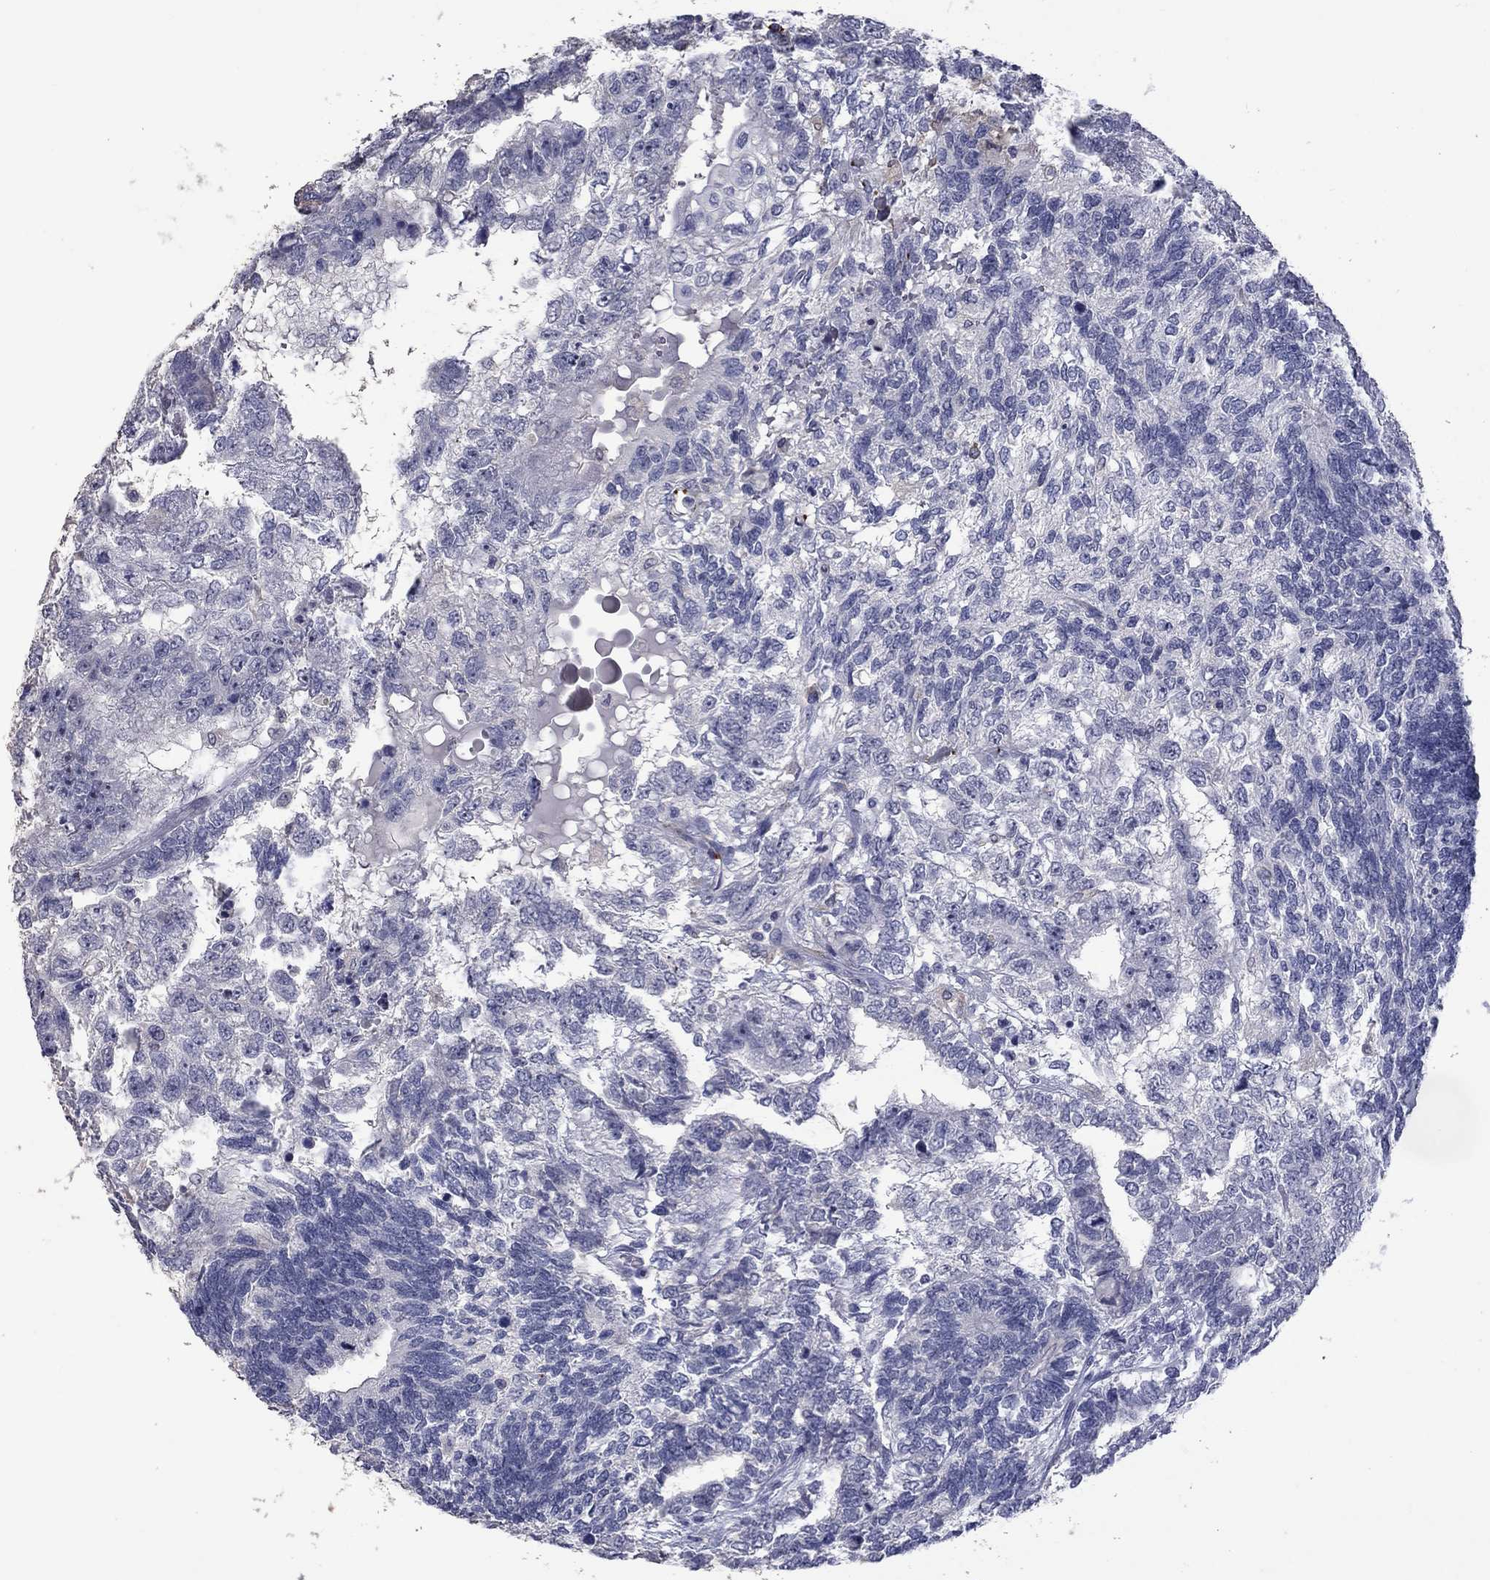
{"staining": {"intensity": "negative", "quantity": "none", "location": "none"}, "tissue": "testis cancer", "cell_type": "Tumor cells", "image_type": "cancer", "snomed": [{"axis": "morphology", "description": "Seminoma, NOS"}, {"axis": "morphology", "description": "Carcinoma, Embryonal, NOS"}, {"axis": "topography", "description": "Testis"}], "caption": "A histopathology image of human testis cancer (embryonal carcinoma) is negative for staining in tumor cells.", "gene": "PLEK", "patient": {"sex": "male", "age": 41}}